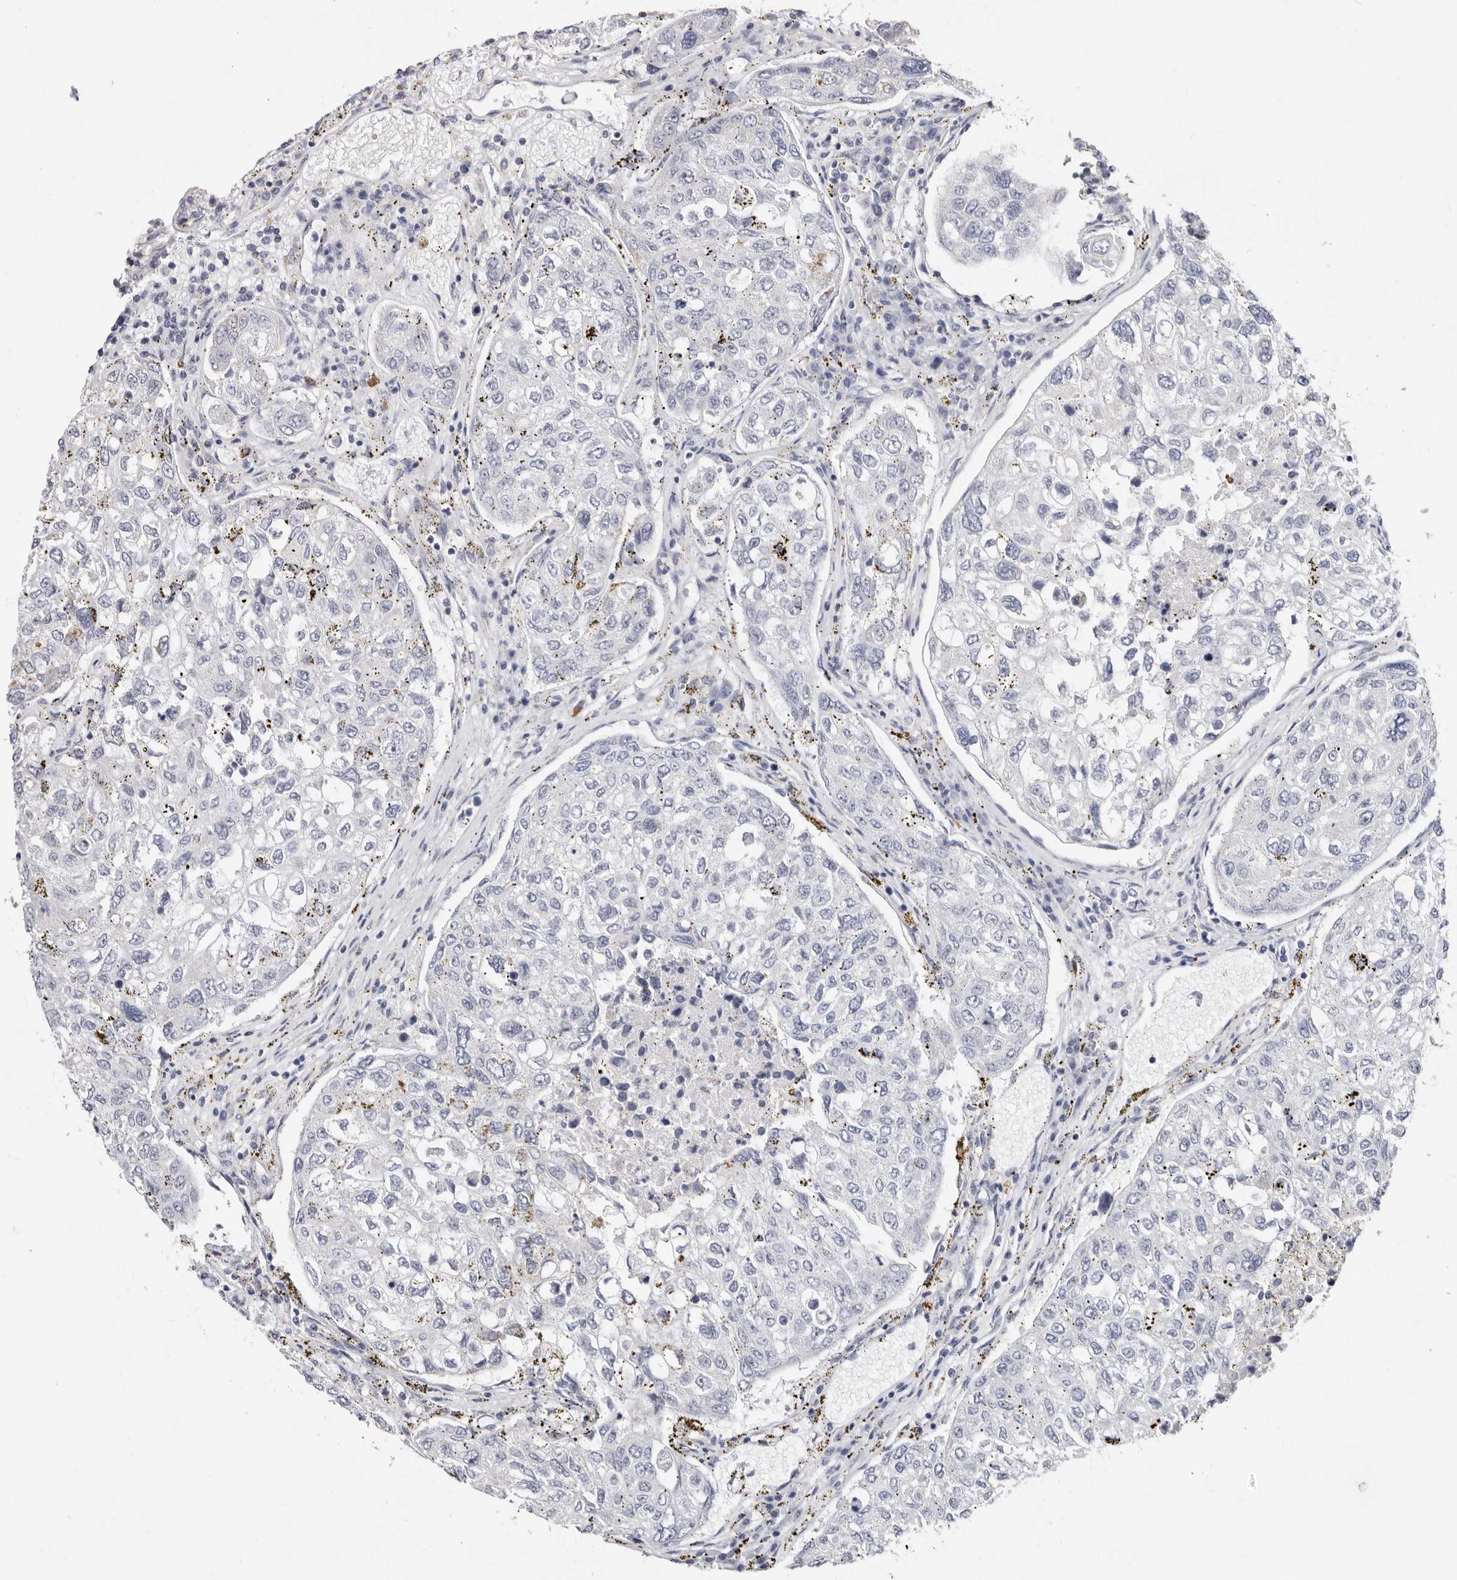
{"staining": {"intensity": "negative", "quantity": "none", "location": "none"}, "tissue": "urothelial cancer", "cell_type": "Tumor cells", "image_type": "cancer", "snomed": [{"axis": "morphology", "description": "Urothelial carcinoma, High grade"}, {"axis": "topography", "description": "Lymph node"}, {"axis": "topography", "description": "Urinary bladder"}], "caption": "A histopathology image of human urothelial carcinoma (high-grade) is negative for staining in tumor cells.", "gene": "RSPO2", "patient": {"sex": "male", "age": 51}}